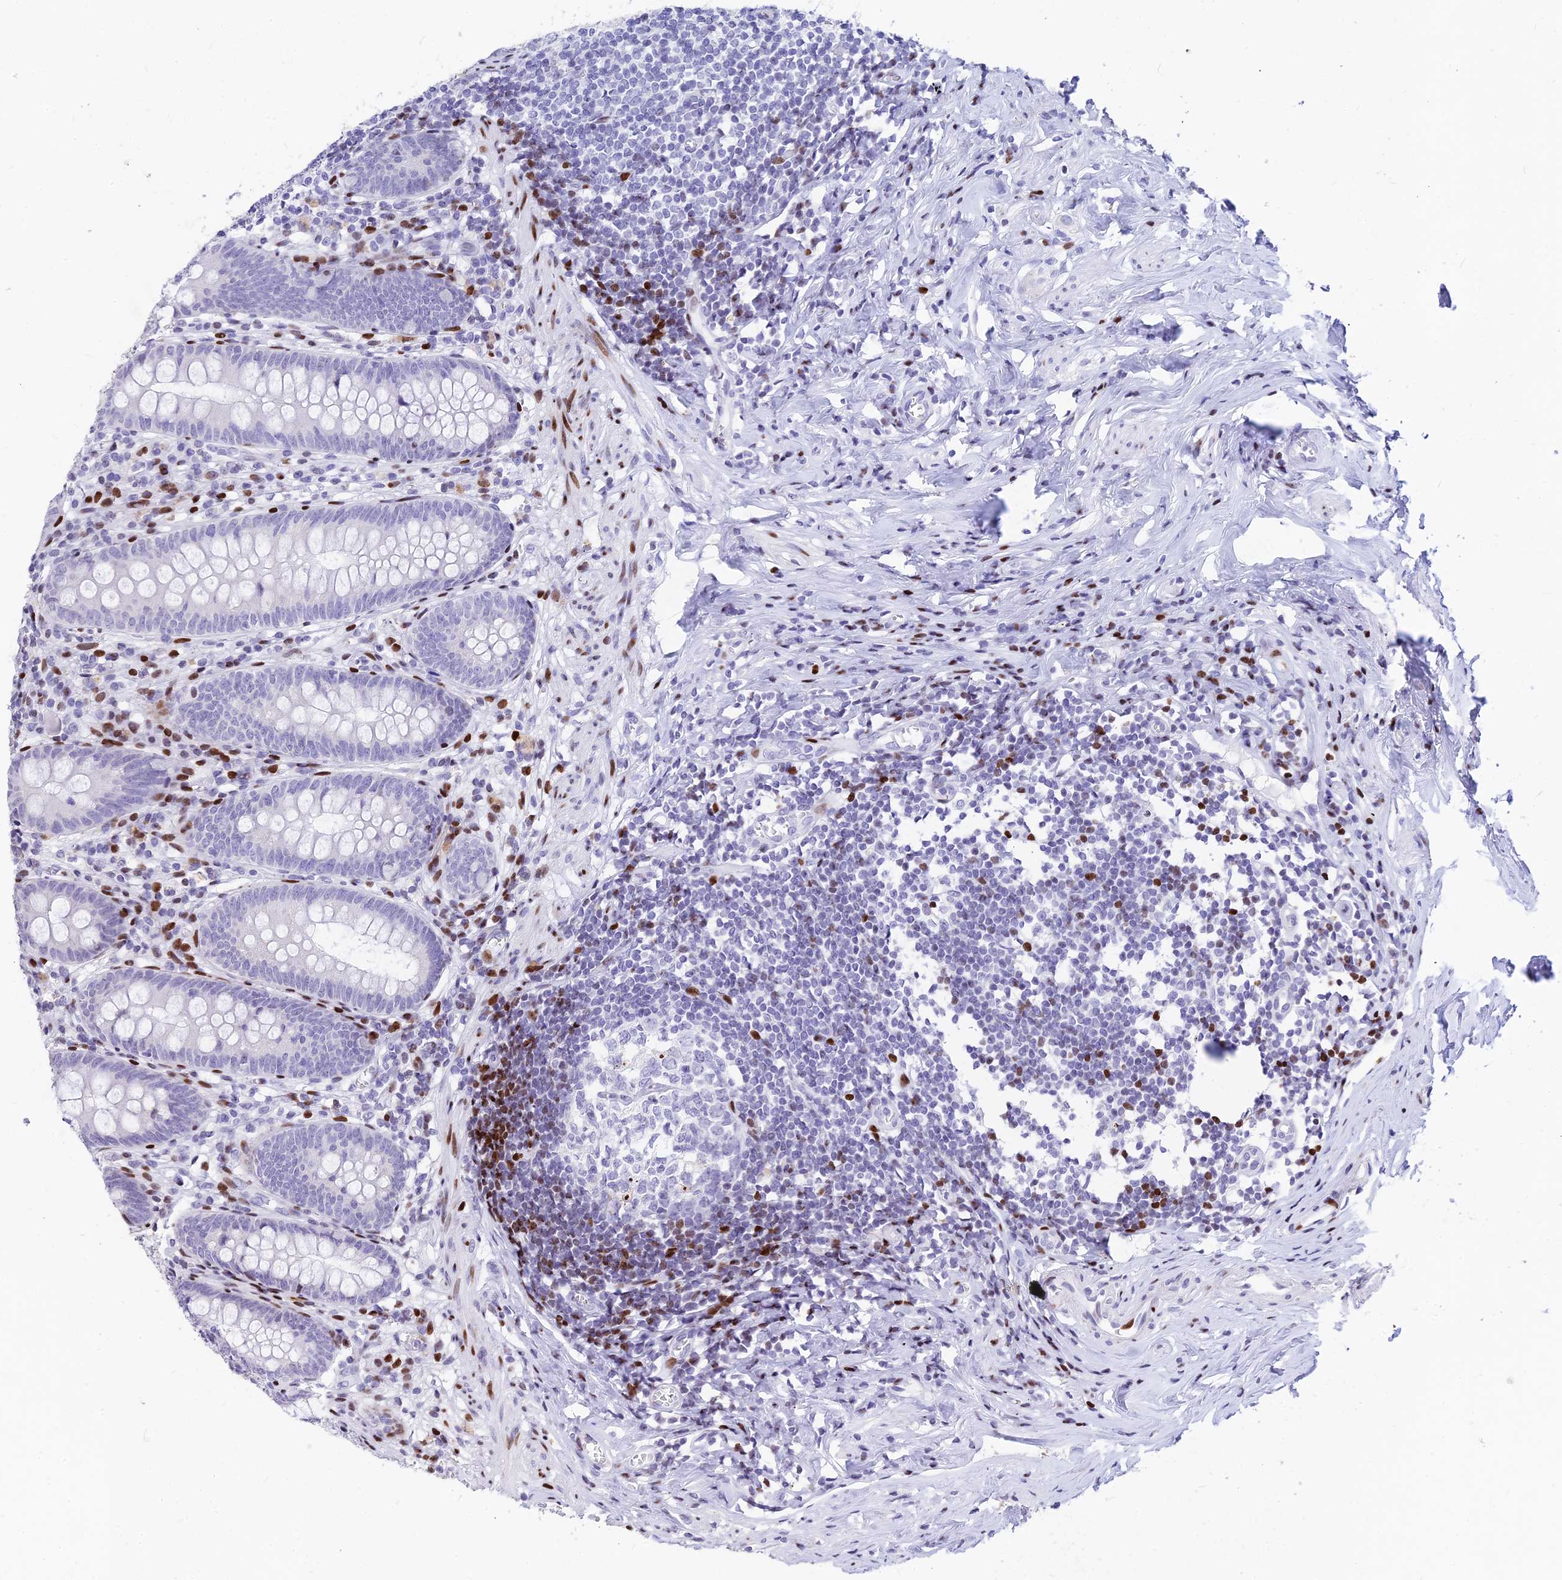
{"staining": {"intensity": "moderate", "quantity": "<25%", "location": "nuclear"}, "tissue": "appendix", "cell_type": "Glandular cells", "image_type": "normal", "snomed": [{"axis": "morphology", "description": "Normal tissue, NOS"}, {"axis": "topography", "description": "Appendix"}], "caption": "The micrograph demonstrates a brown stain indicating the presence of a protein in the nuclear of glandular cells in appendix. (Stains: DAB (3,3'-diaminobenzidine) in brown, nuclei in blue, Microscopy: brightfield microscopy at high magnification).", "gene": "PRPS1", "patient": {"sex": "female", "age": 51}}